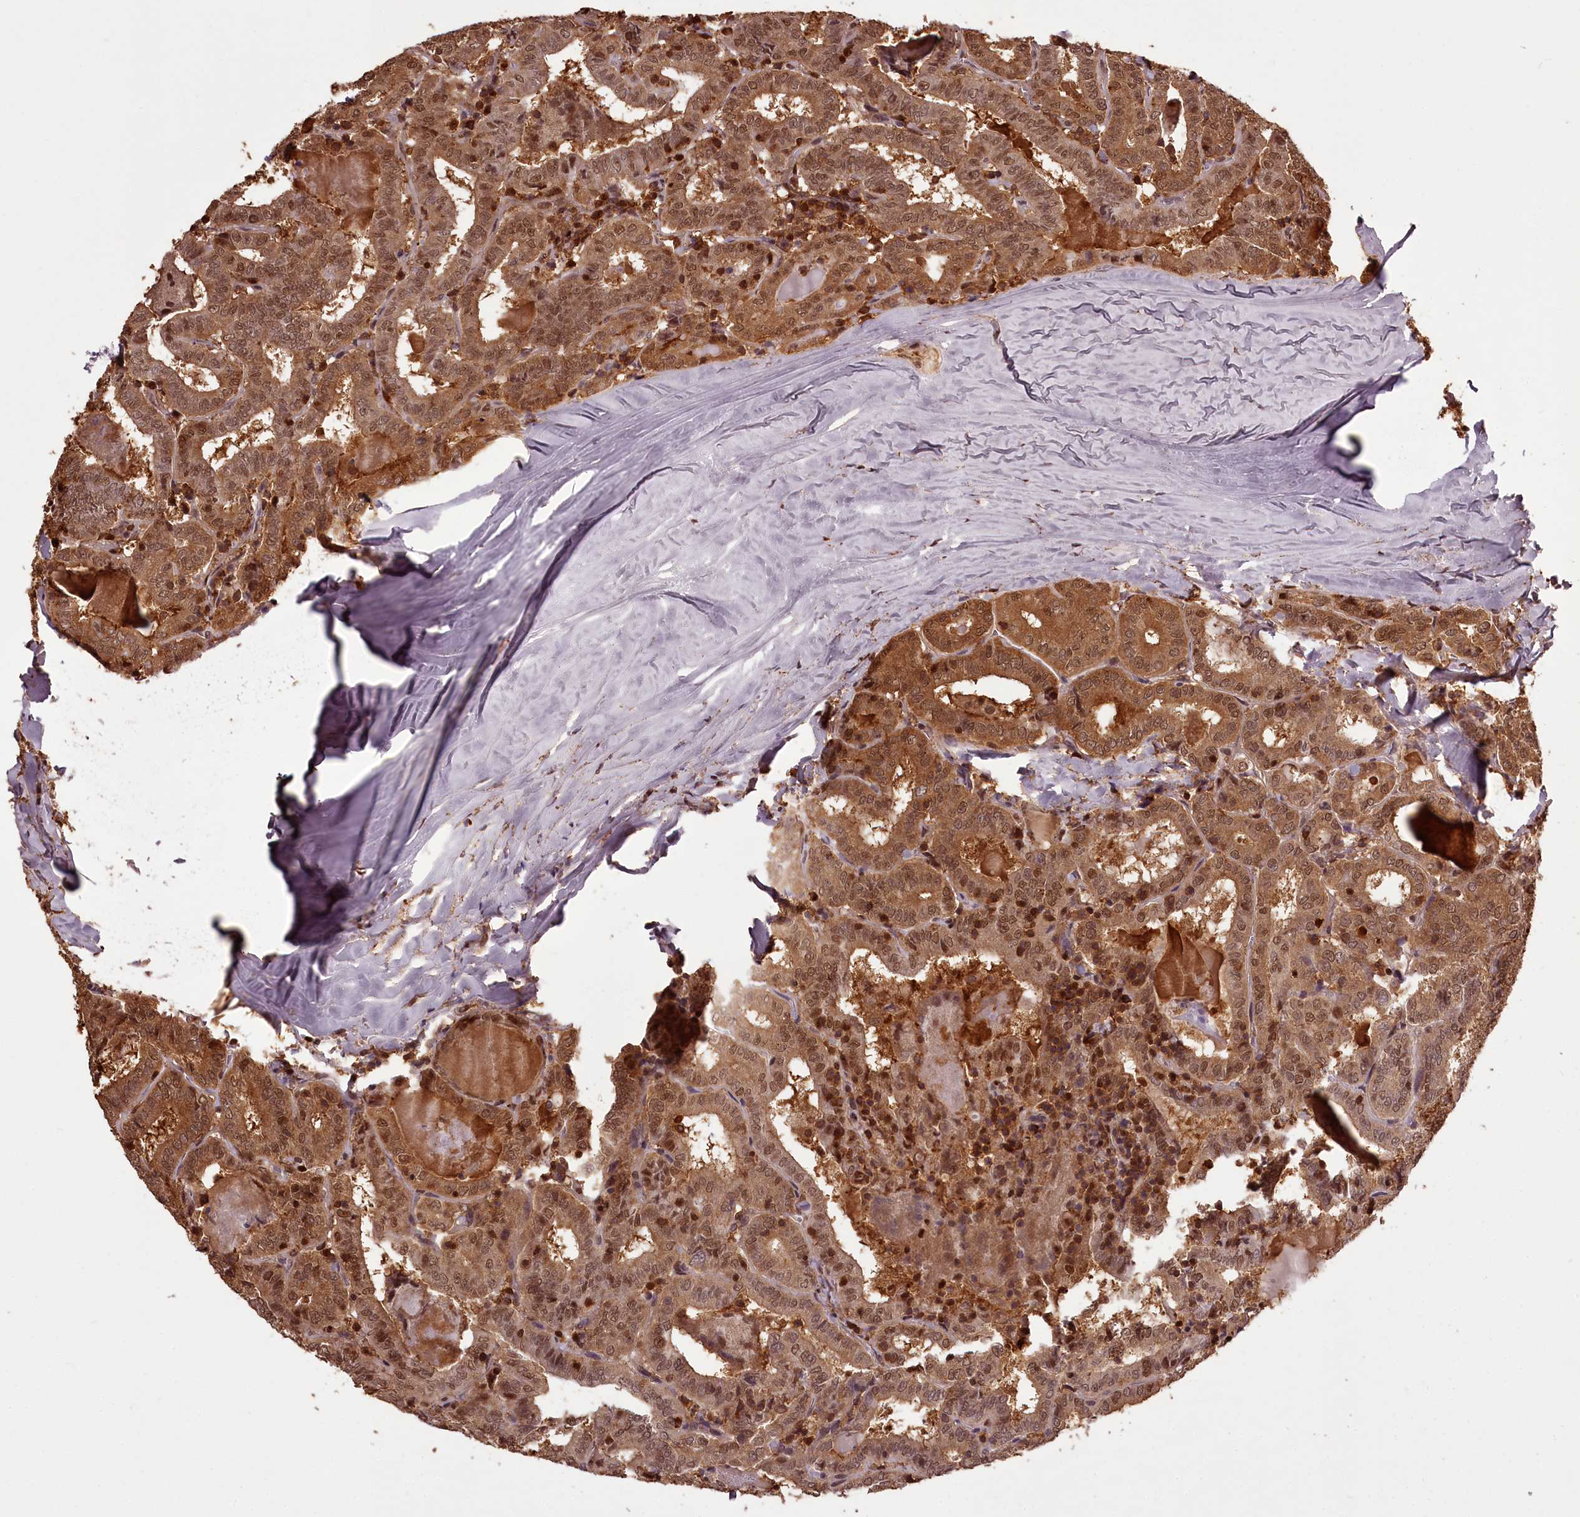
{"staining": {"intensity": "moderate", "quantity": ">75%", "location": "cytoplasmic/membranous,nuclear"}, "tissue": "thyroid cancer", "cell_type": "Tumor cells", "image_type": "cancer", "snomed": [{"axis": "morphology", "description": "Papillary adenocarcinoma, NOS"}, {"axis": "topography", "description": "Thyroid gland"}], "caption": "Approximately >75% of tumor cells in human thyroid cancer (papillary adenocarcinoma) reveal moderate cytoplasmic/membranous and nuclear protein positivity as visualized by brown immunohistochemical staining.", "gene": "NPRL2", "patient": {"sex": "female", "age": 72}}